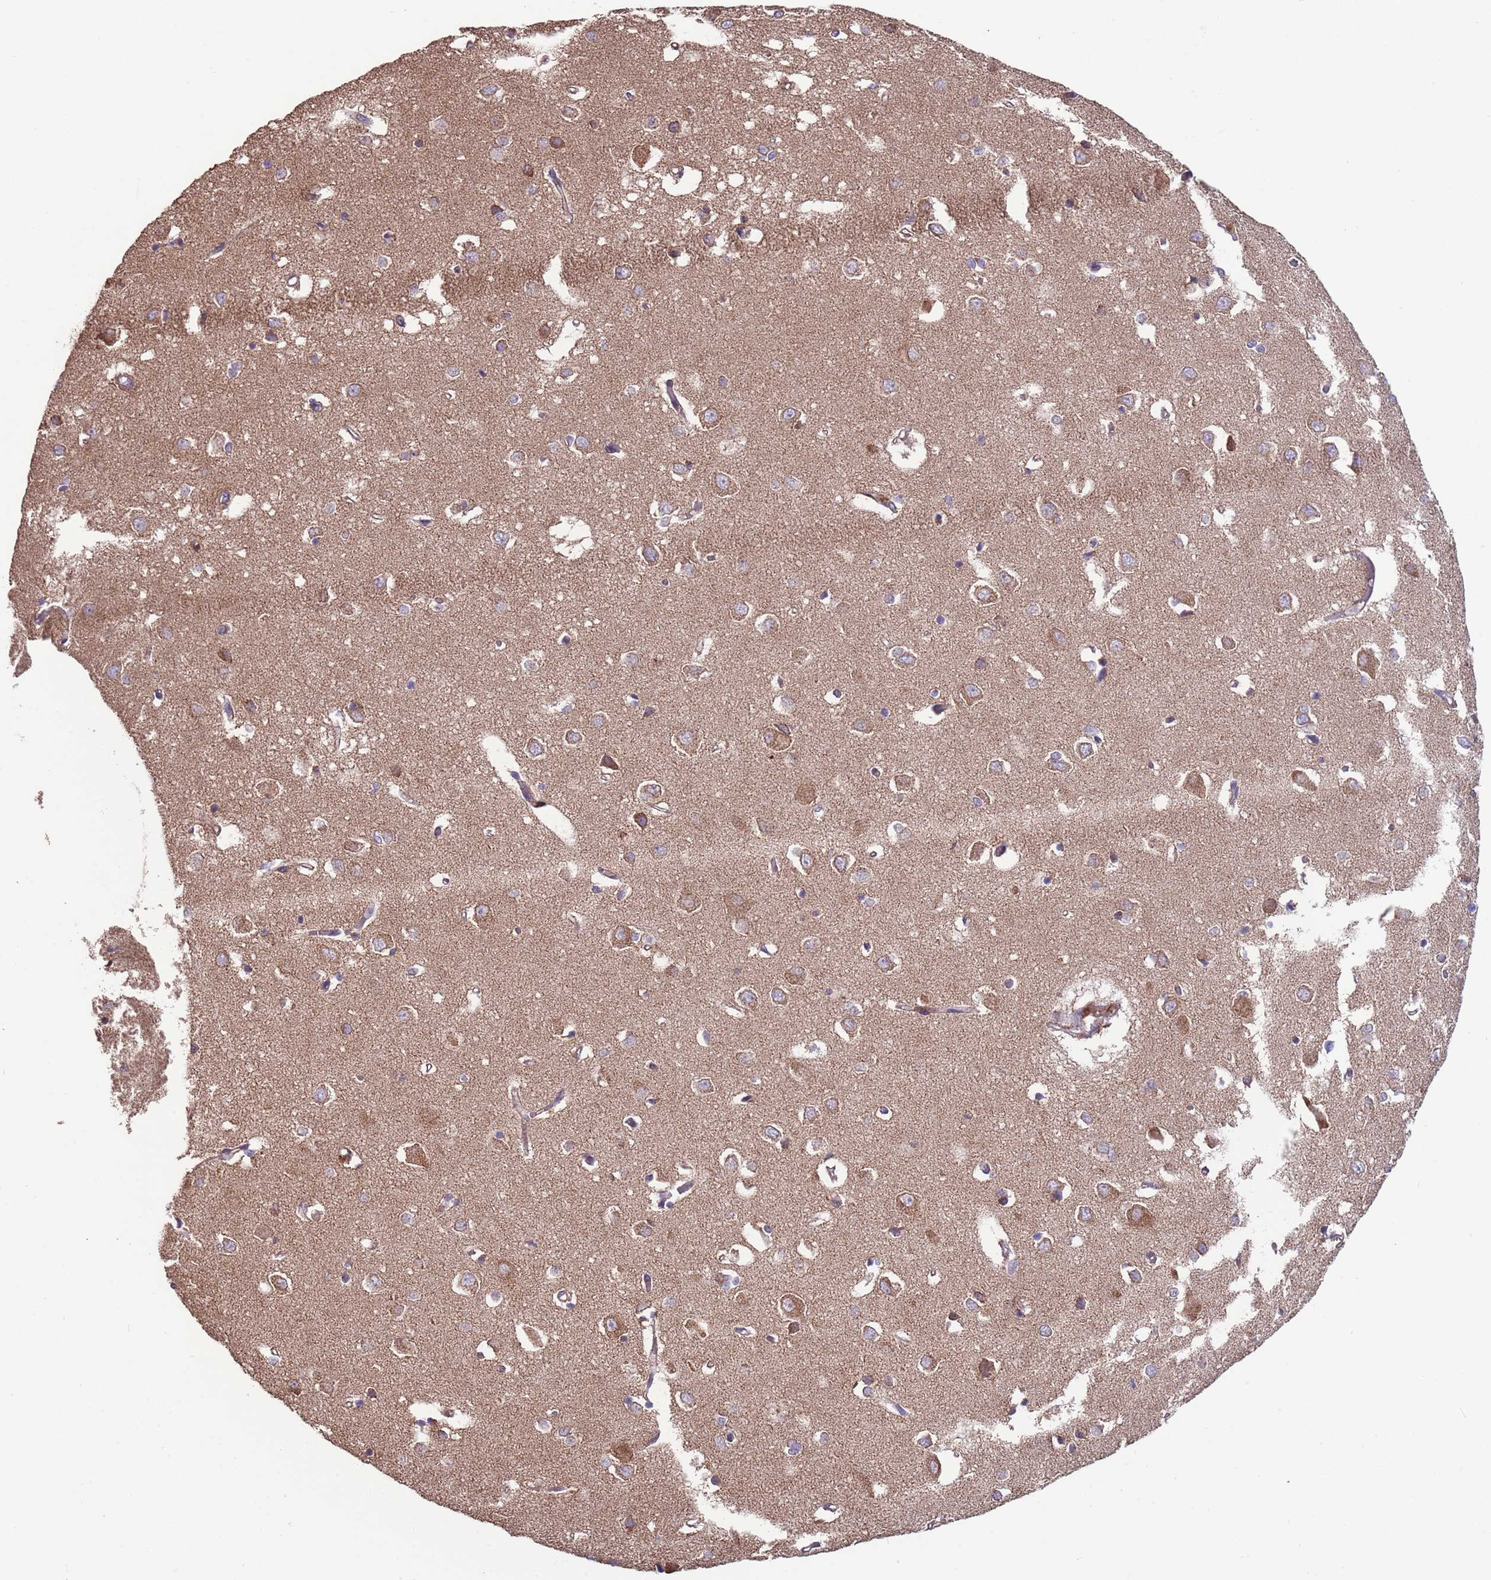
{"staining": {"intensity": "weak", "quantity": "25%-75%", "location": "cytoplasmic/membranous"}, "tissue": "cerebral cortex", "cell_type": "Endothelial cells", "image_type": "normal", "snomed": [{"axis": "morphology", "description": "Normal tissue, NOS"}, {"axis": "topography", "description": "Cerebral cortex"}], "caption": "Cerebral cortex was stained to show a protein in brown. There is low levels of weak cytoplasmic/membranous staining in about 25%-75% of endothelial cells. (DAB IHC with brightfield microscopy, high magnification).", "gene": "EEF1AKMT1", "patient": {"sex": "female", "age": 64}}